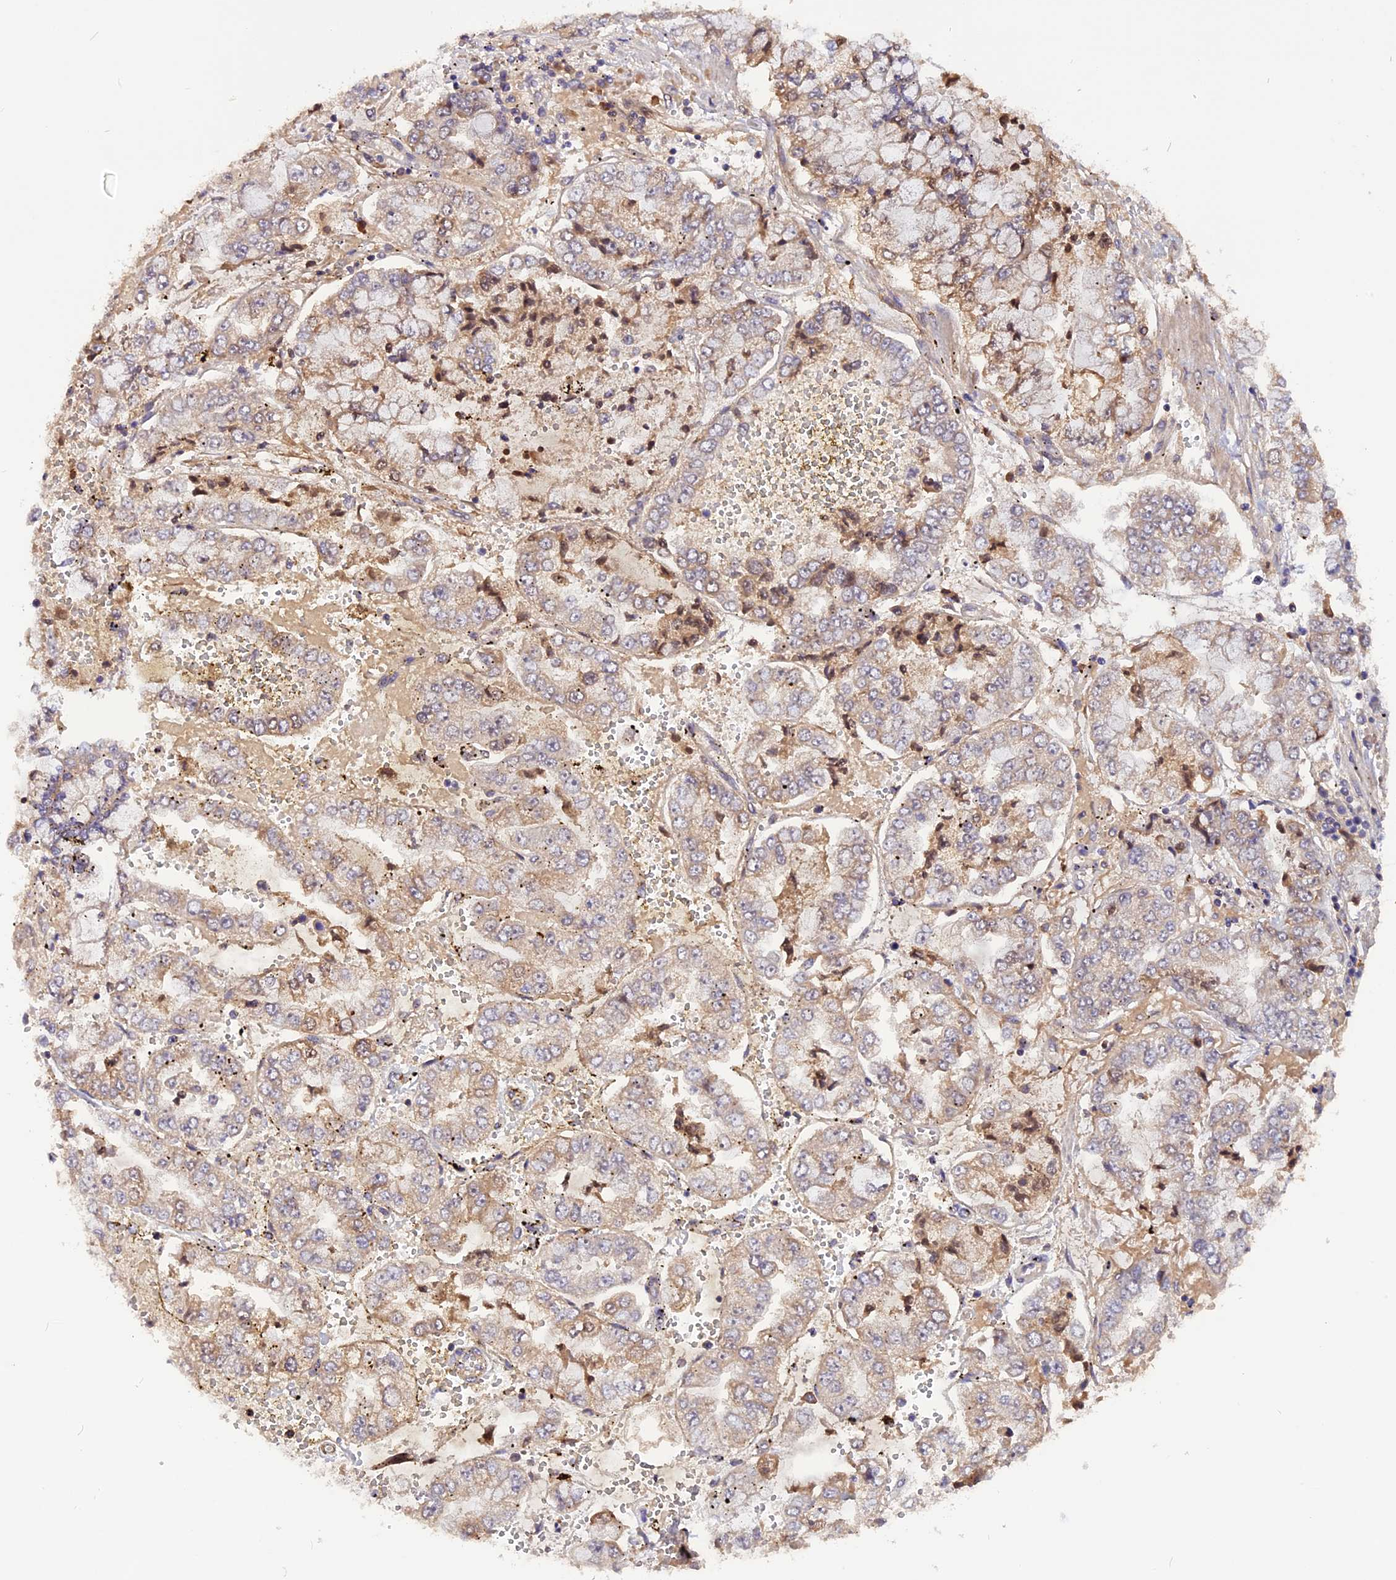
{"staining": {"intensity": "weak", "quantity": "25%-75%", "location": "cytoplasmic/membranous"}, "tissue": "stomach cancer", "cell_type": "Tumor cells", "image_type": "cancer", "snomed": [{"axis": "morphology", "description": "Adenocarcinoma, NOS"}, {"axis": "topography", "description": "Stomach"}], "caption": "Stomach cancer tissue shows weak cytoplasmic/membranous staining in about 25%-75% of tumor cells", "gene": "MARK4", "patient": {"sex": "male", "age": 76}}